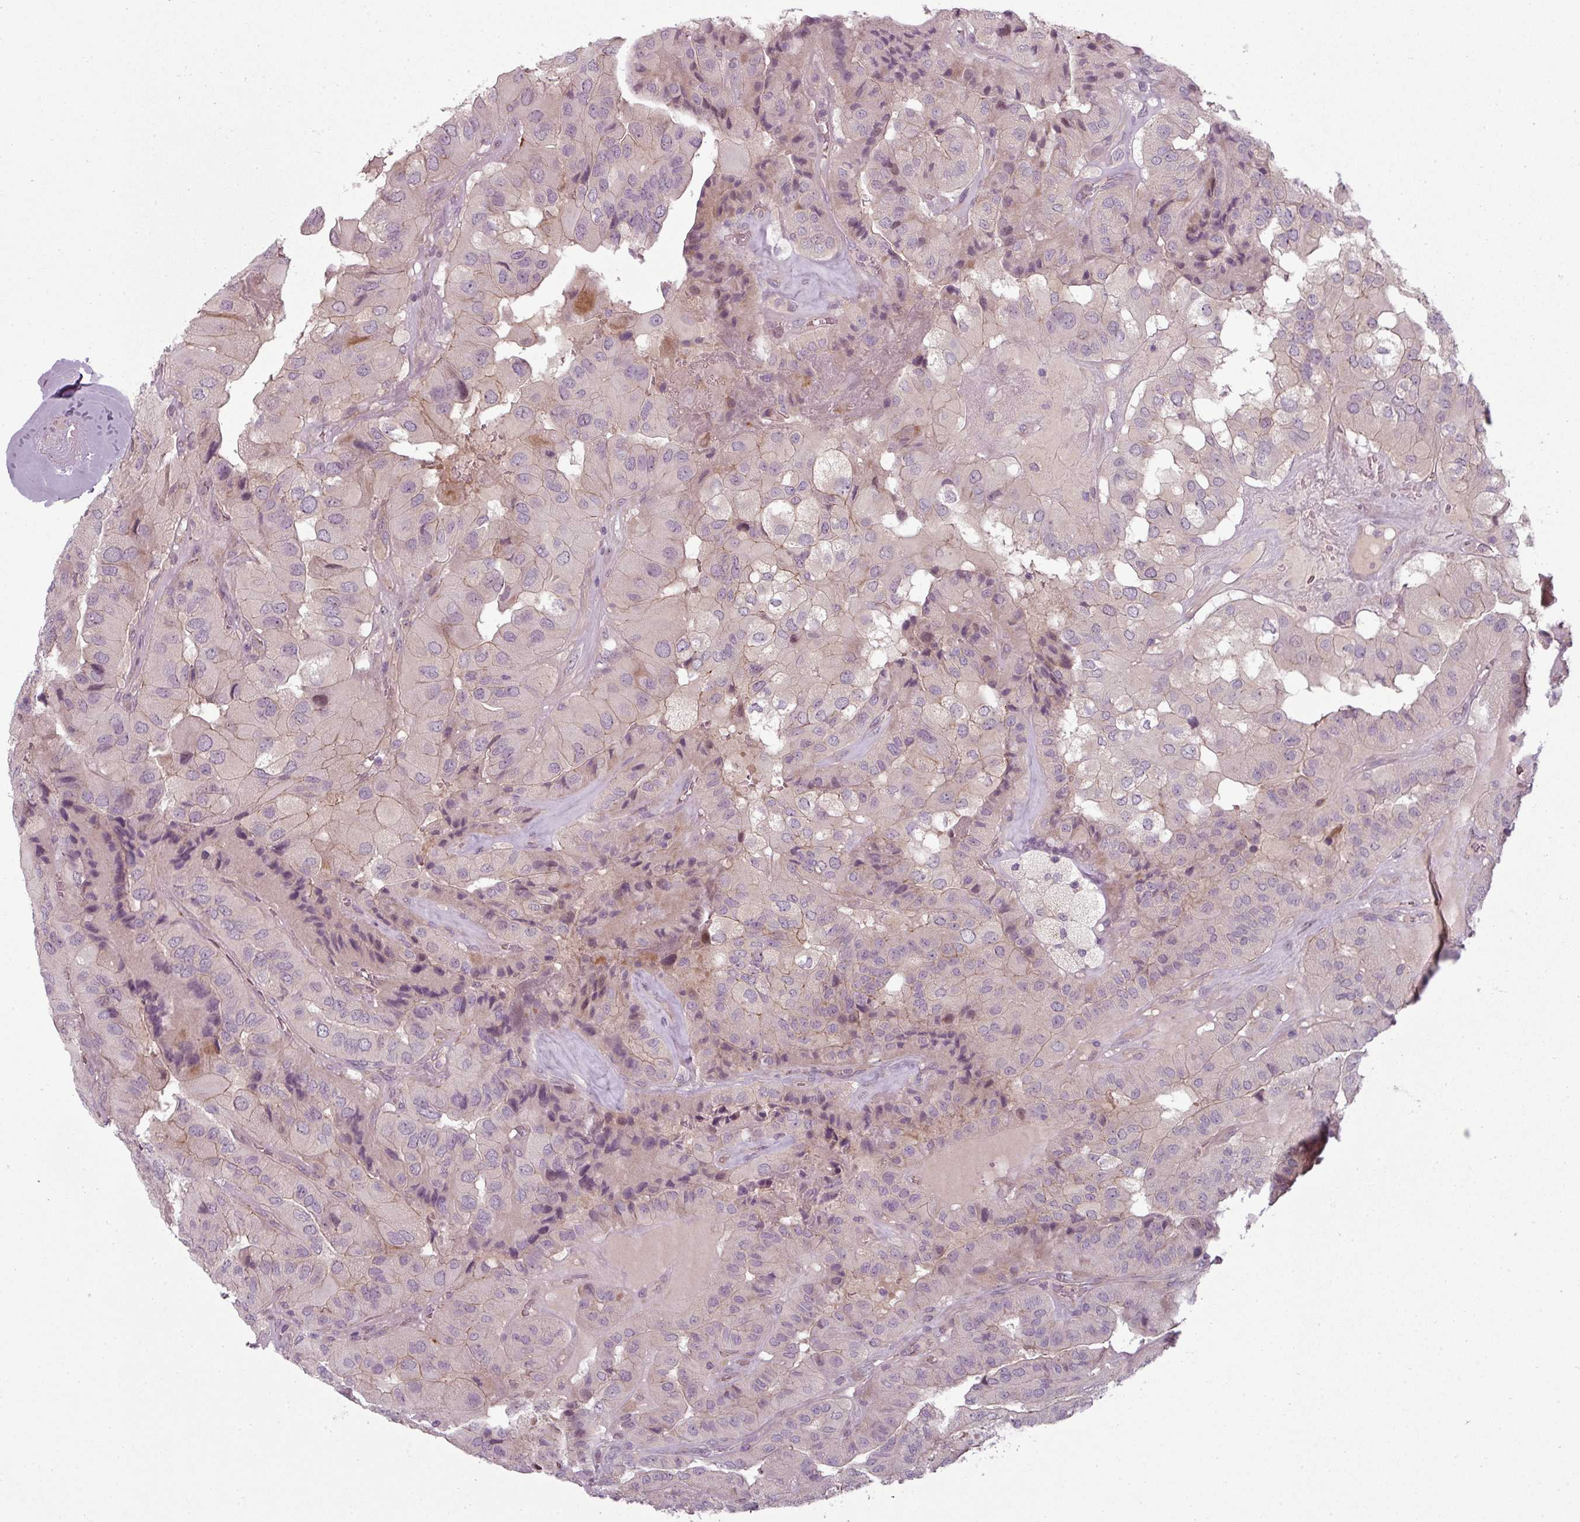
{"staining": {"intensity": "weak", "quantity": "<25%", "location": "cytoplasmic/membranous"}, "tissue": "thyroid cancer", "cell_type": "Tumor cells", "image_type": "cancer", "snomed": [{"axis": "morphology", "description": "Normal tissue, NOS"}, {"axis": "morphology", "description": "Papillary adenocarcinoma, NOS"}, {"axis": "topography", "description": "Thyroid gland"}], "caption": "The photomicrograph displays no staining of tumor cells in thyroid papillary adenocarcinoma. (Brightfield microscopy of DAB (3,3'-diaminobenzidine) immunohistochemistry at high magnification).", "gene": "SLC16A9", "patient": {"sex": "female", "age": 59}}